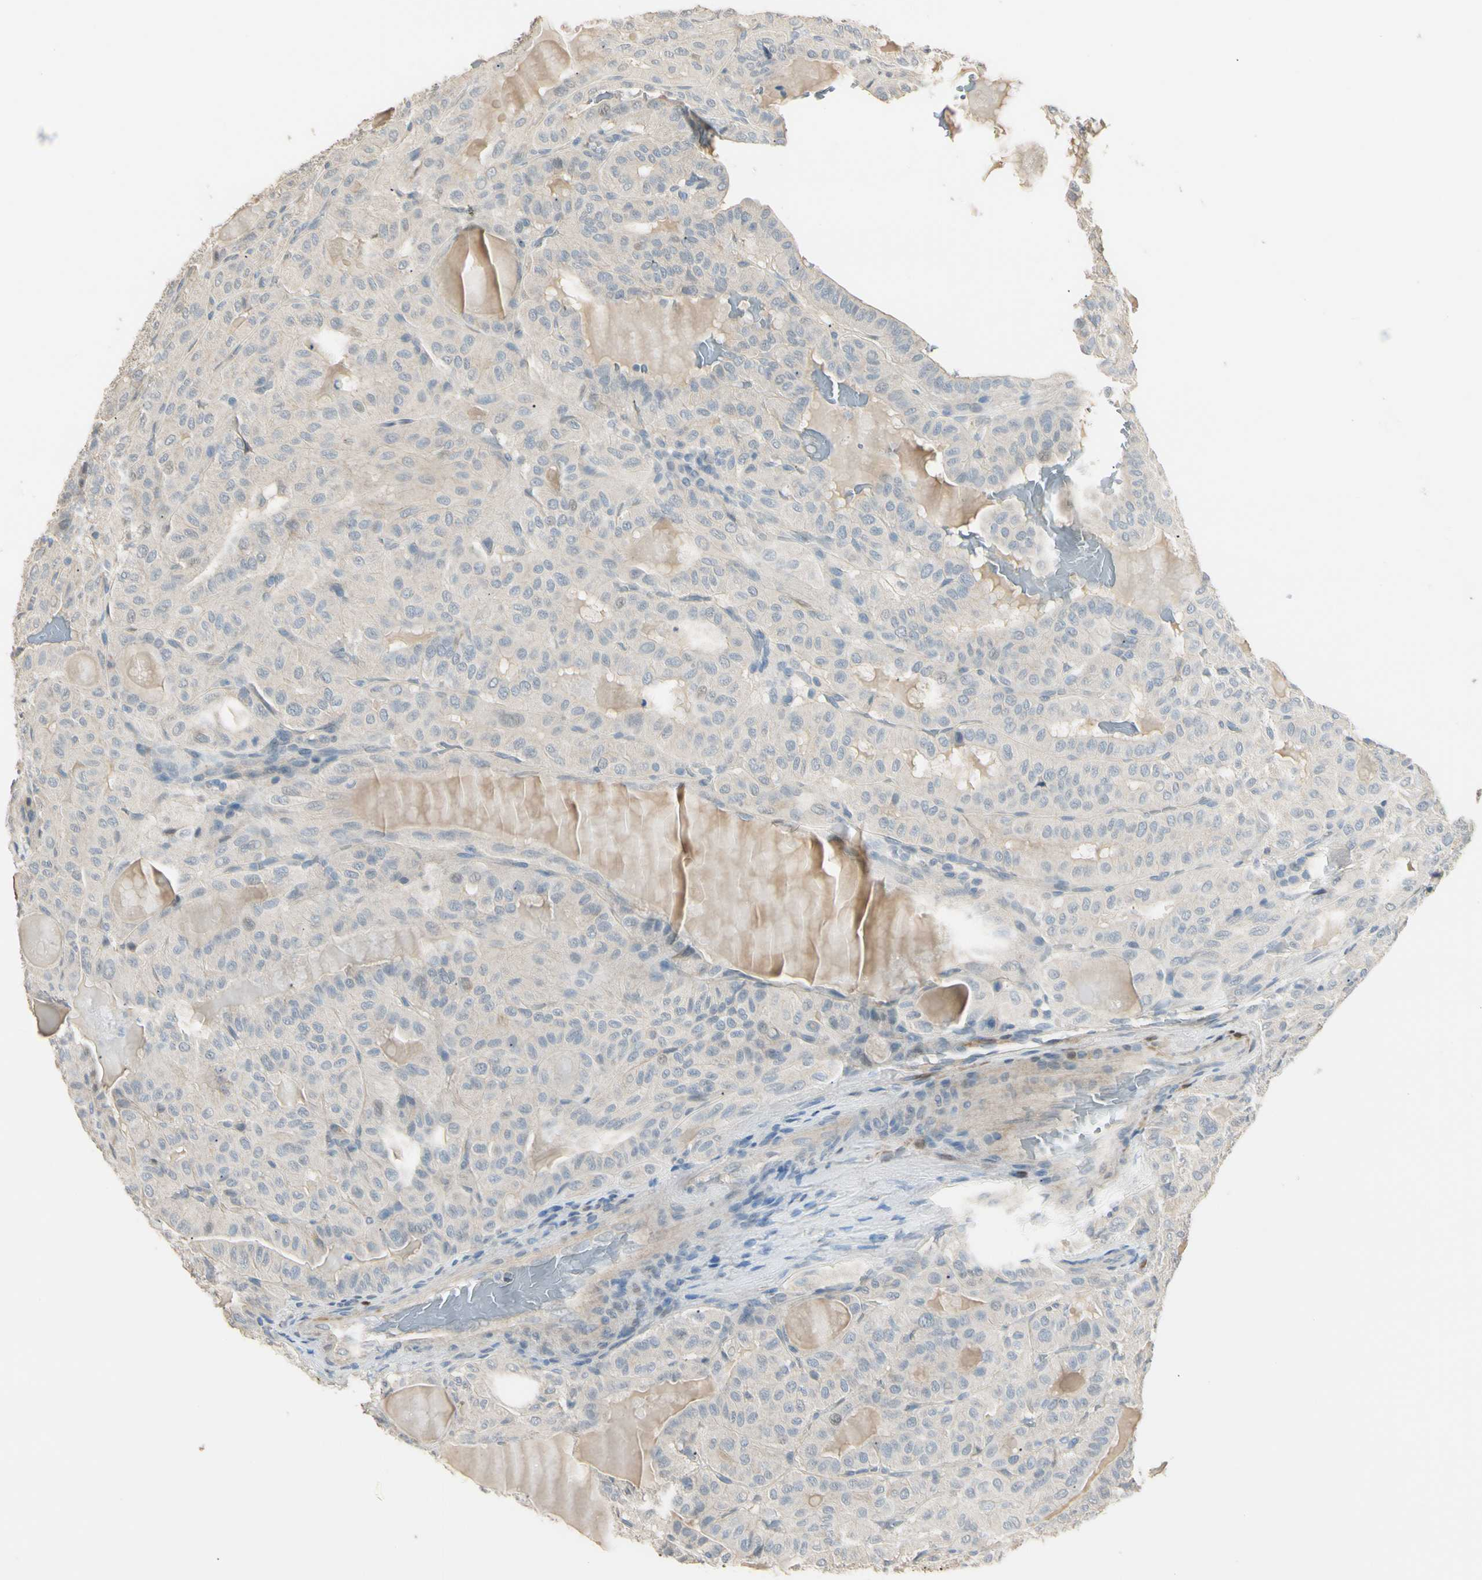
{"staining": {"intensity": "weak", "quantity": "25%-75%", "location": "cytoplasmic/membranous"}, "tissue": "thyroid cancer", "cell_type": "Tumor cells", "image_type": "cancer", "snomed": [{"axis": "morphology", "description": "Papillary adenocarcinoma, NOS"}, {"axis": "topography", "description": "Thyroid gland"}], "caption": "Immunohistochemical staining of thyroid cancer demonstrates weak cytoplasmic/membranous protein positivity in approximately 25%-75% of tumor cells.", "gene": "GNE", "patient": {"sex": "male", "age": 77}}